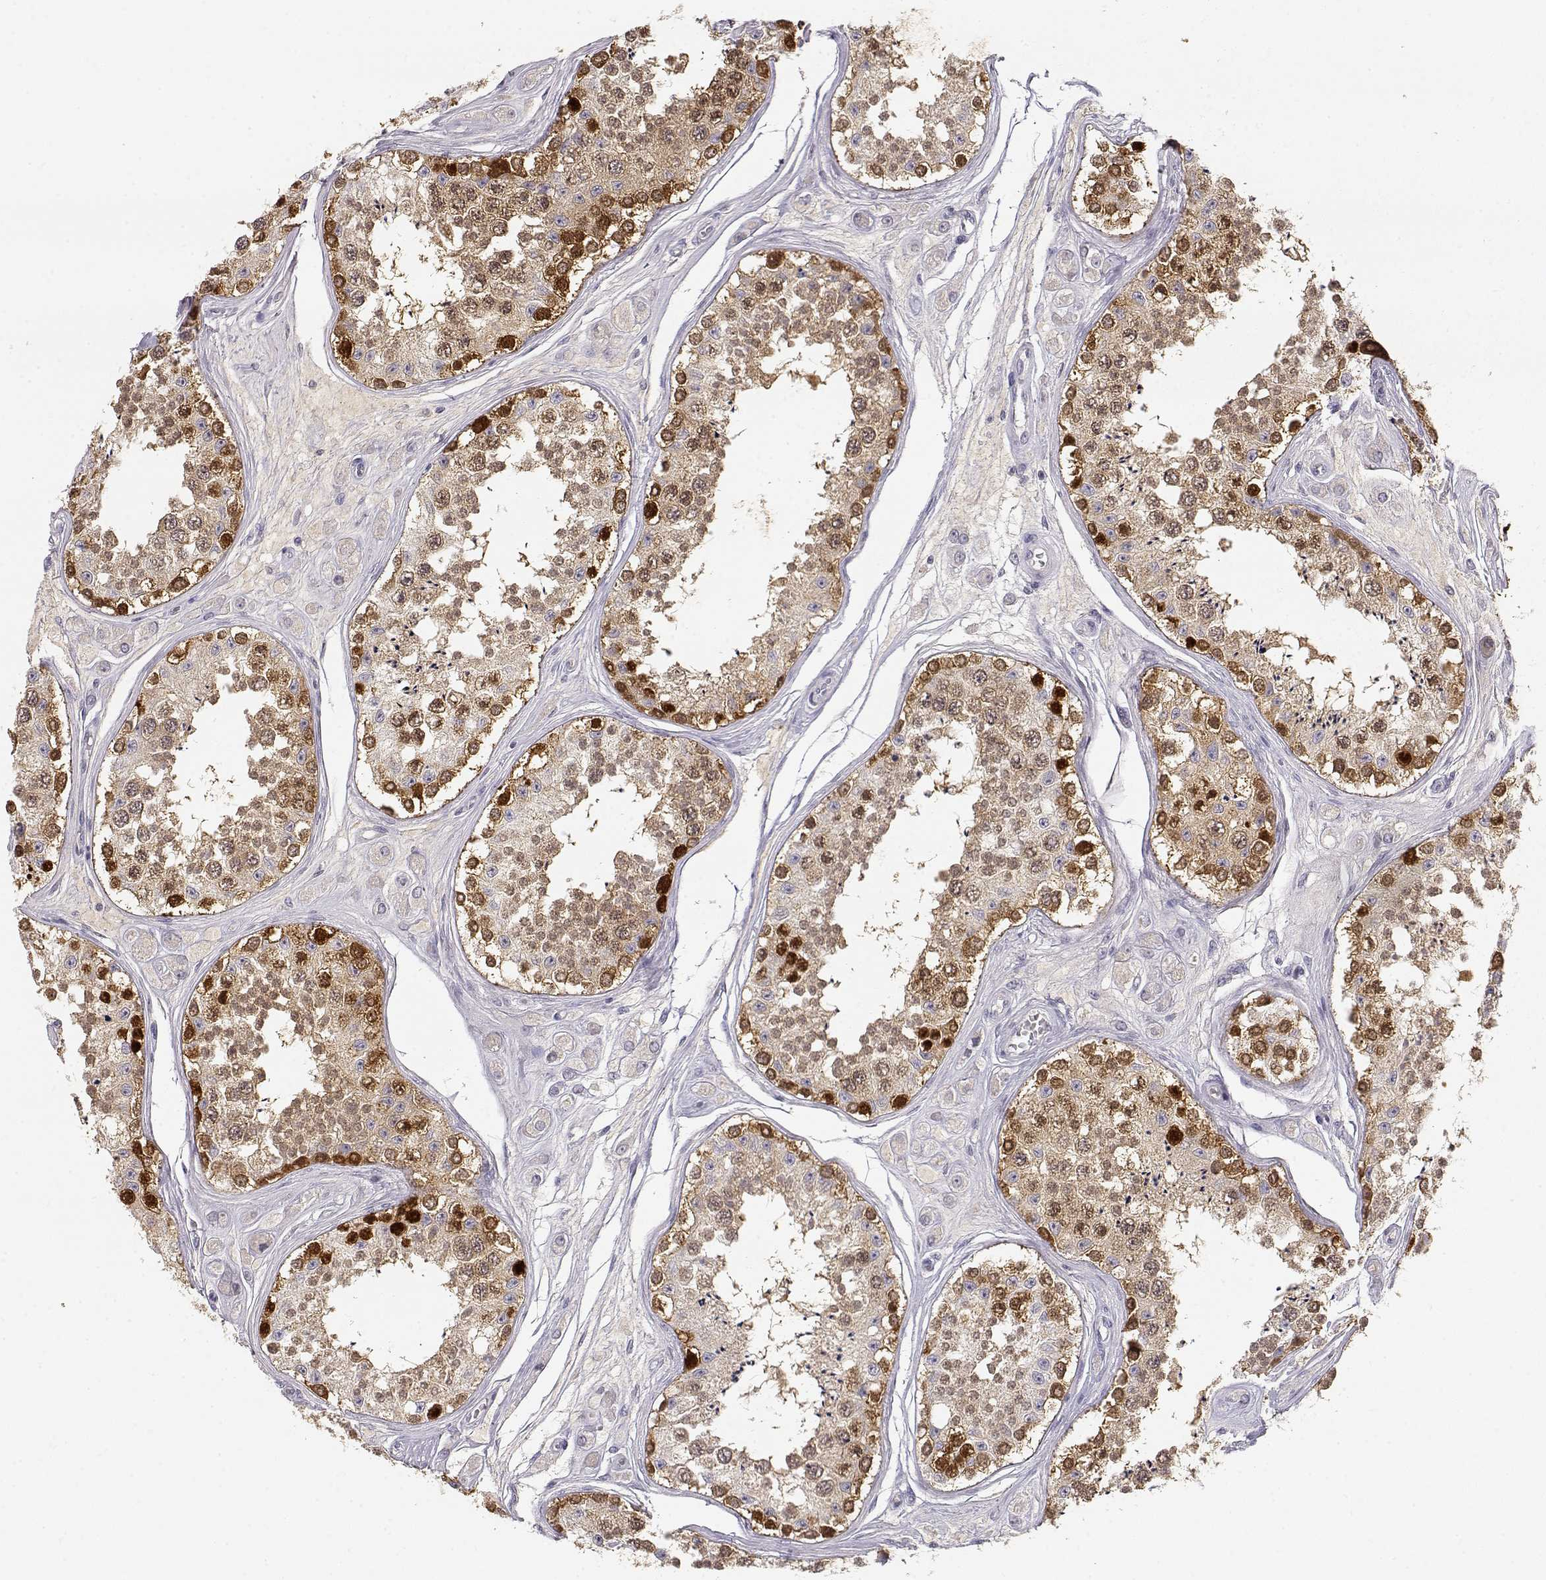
{"staining": {"intensity": "strong", "quantity": "<25%", "location": "cytoplasmic/membranous"}, "tissue": "testis", "cell_type": "Cells in seminiferous ducts", "image_type": "normal", "snomed": [{"axis": "morphology", "description": "Normal tissue, NOS"}, {"axis": "topography", "description": "Testis"}], "caption": "Protein expression analysis of unremarkable human testis reveals strong cytoplasmic/membranous expression in about <25% of cells in seminiferous ducts. Using DAB (brown) and hematoxylin (blue) stains, captured at high magnification using brightfield microscopy.", "gene": "TKTL1", "patient": {"sex": "male", "age": 25}}